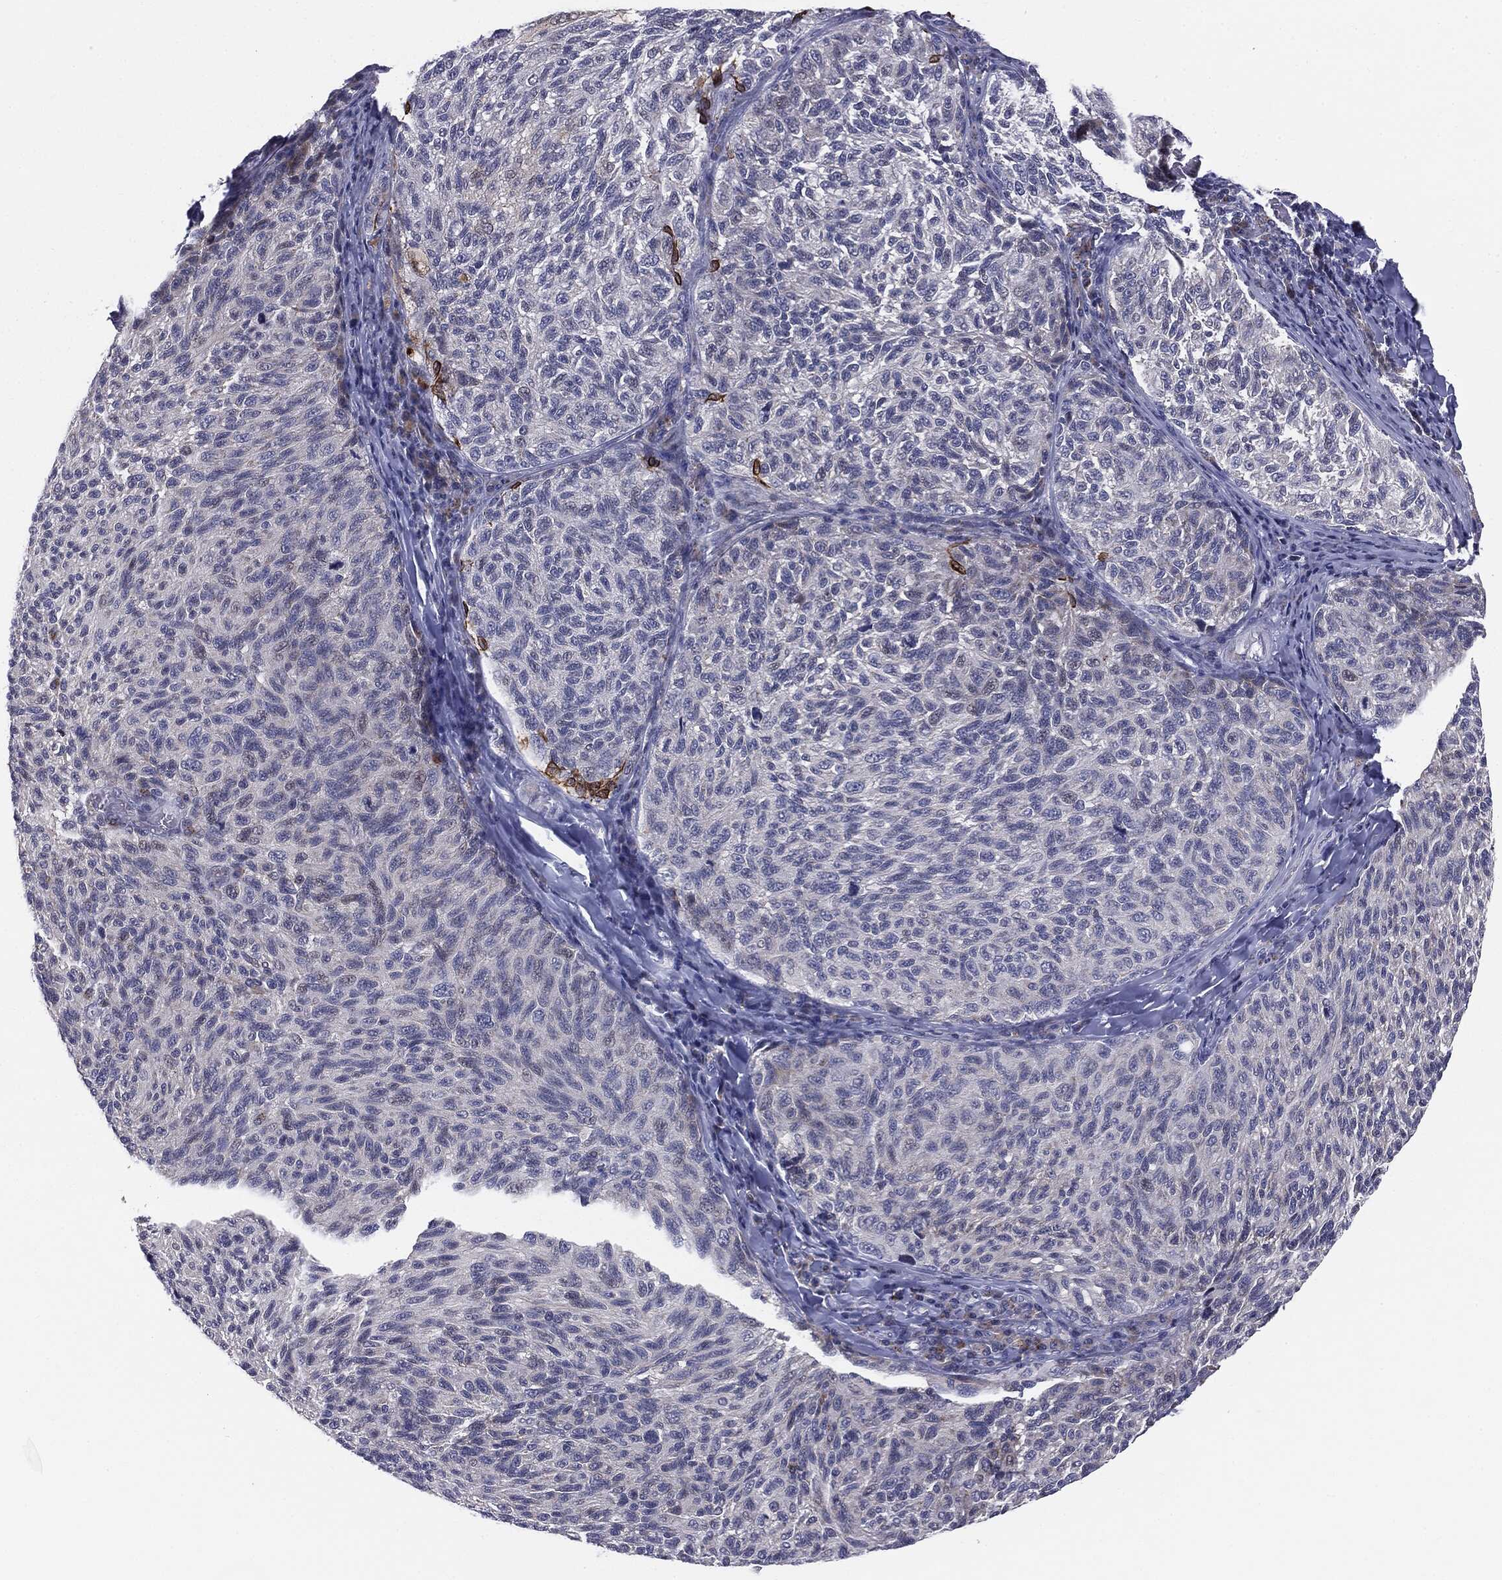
{"staining": {"intensity": "negative", "quantity": "none", "location": "none"}, "tissue": "melanoma", "cell_type": "Tumor cells", "image_type": "cancer", "snomed": [{"axis": "morphology", "description": "Malignant melanoma, NOS"}, {"axis": "topography", "description": "Skin"}], "caption": "This is a histopathology image of immunohistochemistry (IHC) staining of melanoma, which shows no expression in tumor cells.", "gene": "KRT5", "patient": {"sex": "female", "age": 73}}